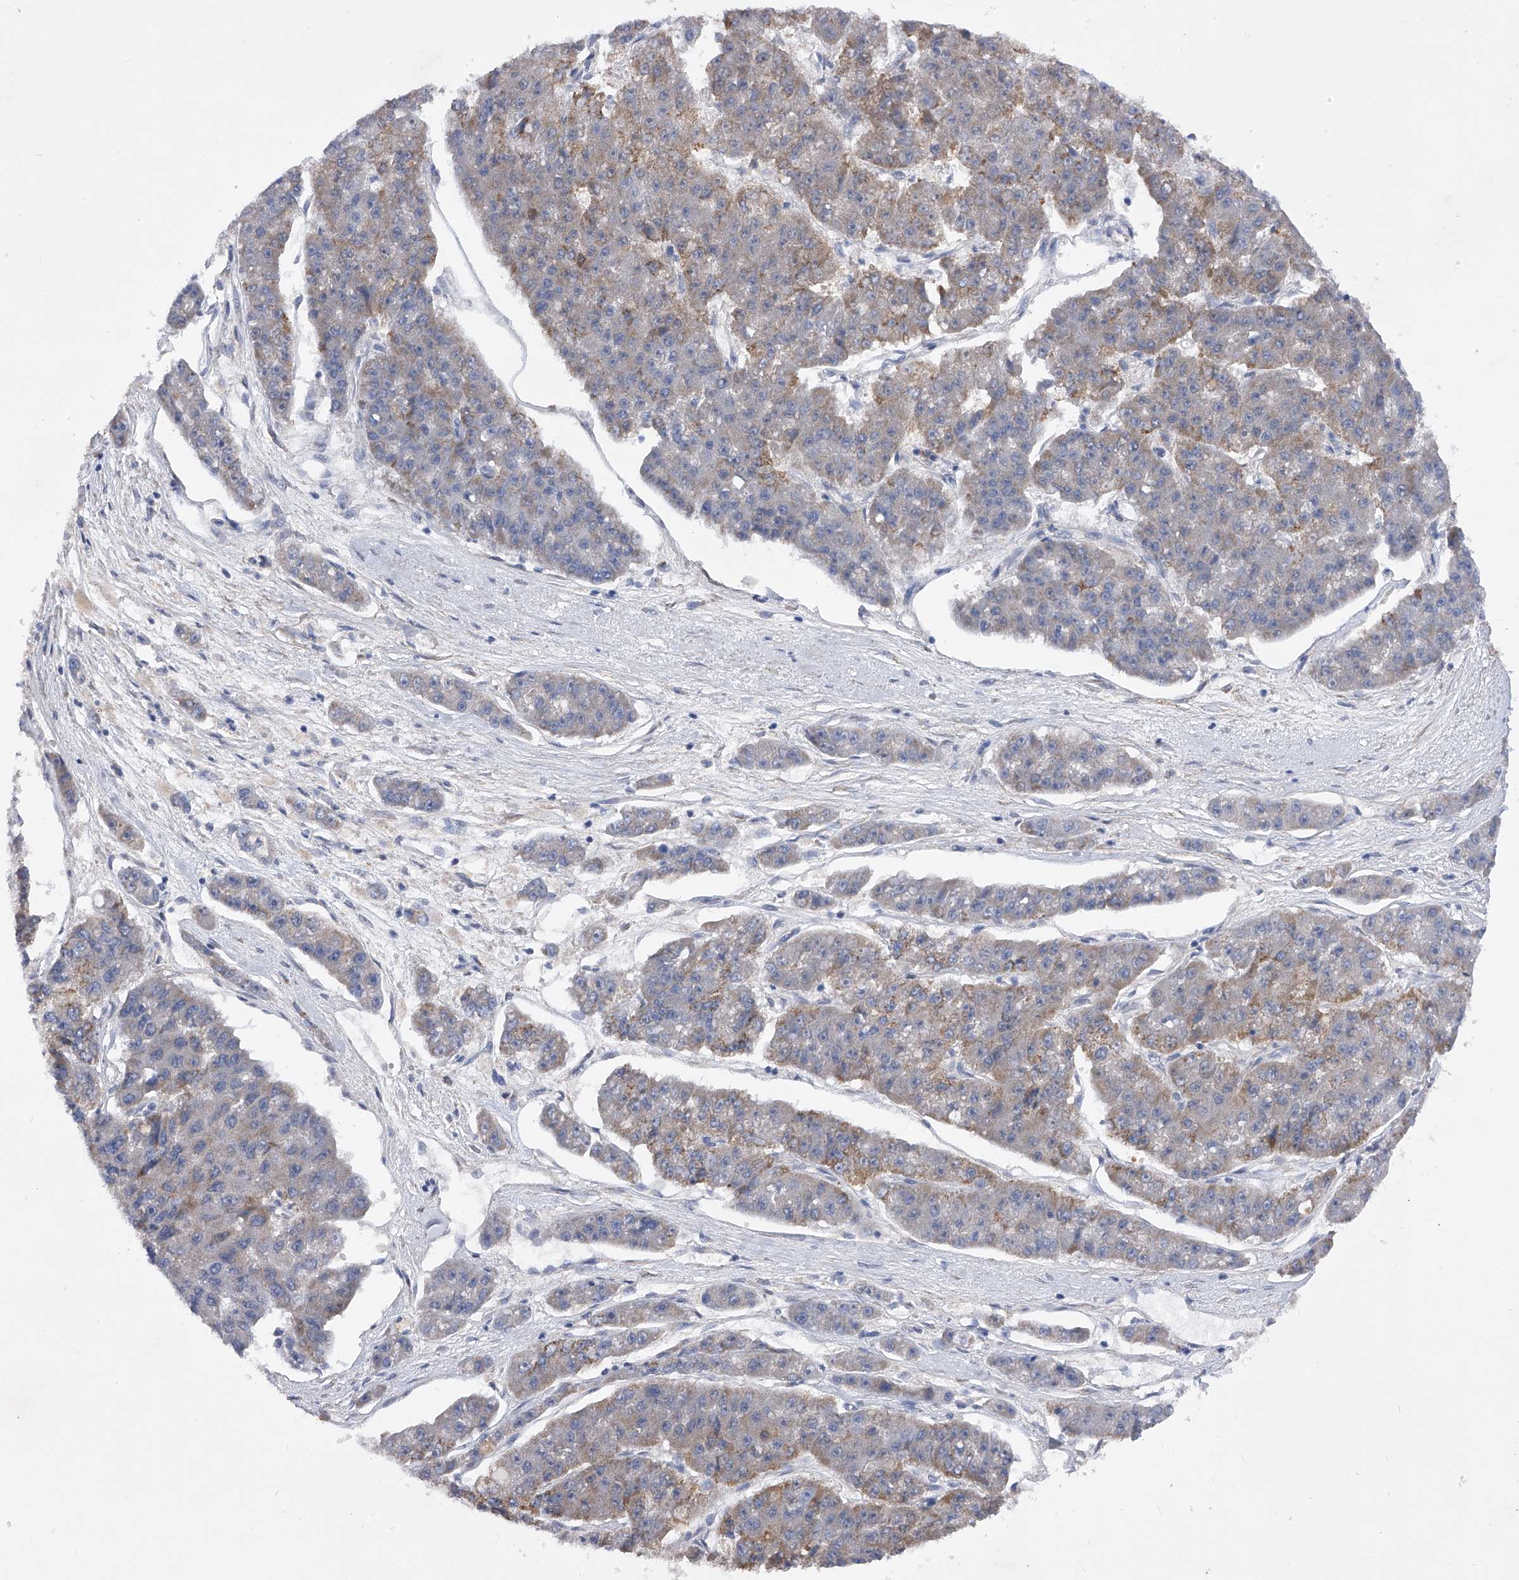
{"staining": {"intensity": "weak", "quantity": "25%-75%", "location": "cytoplasmic/membranous"}, "tissue": "pancreatic cancer", "cell_type": "Tumor cells", "image_type": "cancer", "snomed": [{"axis": "morphology", "description": "Adenocarcinoma, NOS"}, {"axis": "topography", "description": "Pancreas"}], "caption": "IHC photomicrograph of neoplastic tissue: pancreatic adenocarcinoma stained using immunohistochemistry (IHC) shows low levels of weak protein expression localized specifically in the cytoplasmic/membranous of tumor cells, appearing as a cytoplasmic/membranous brown color.", "gene": "PDSS2", "patient": {"sex": "male", "age": 50}}